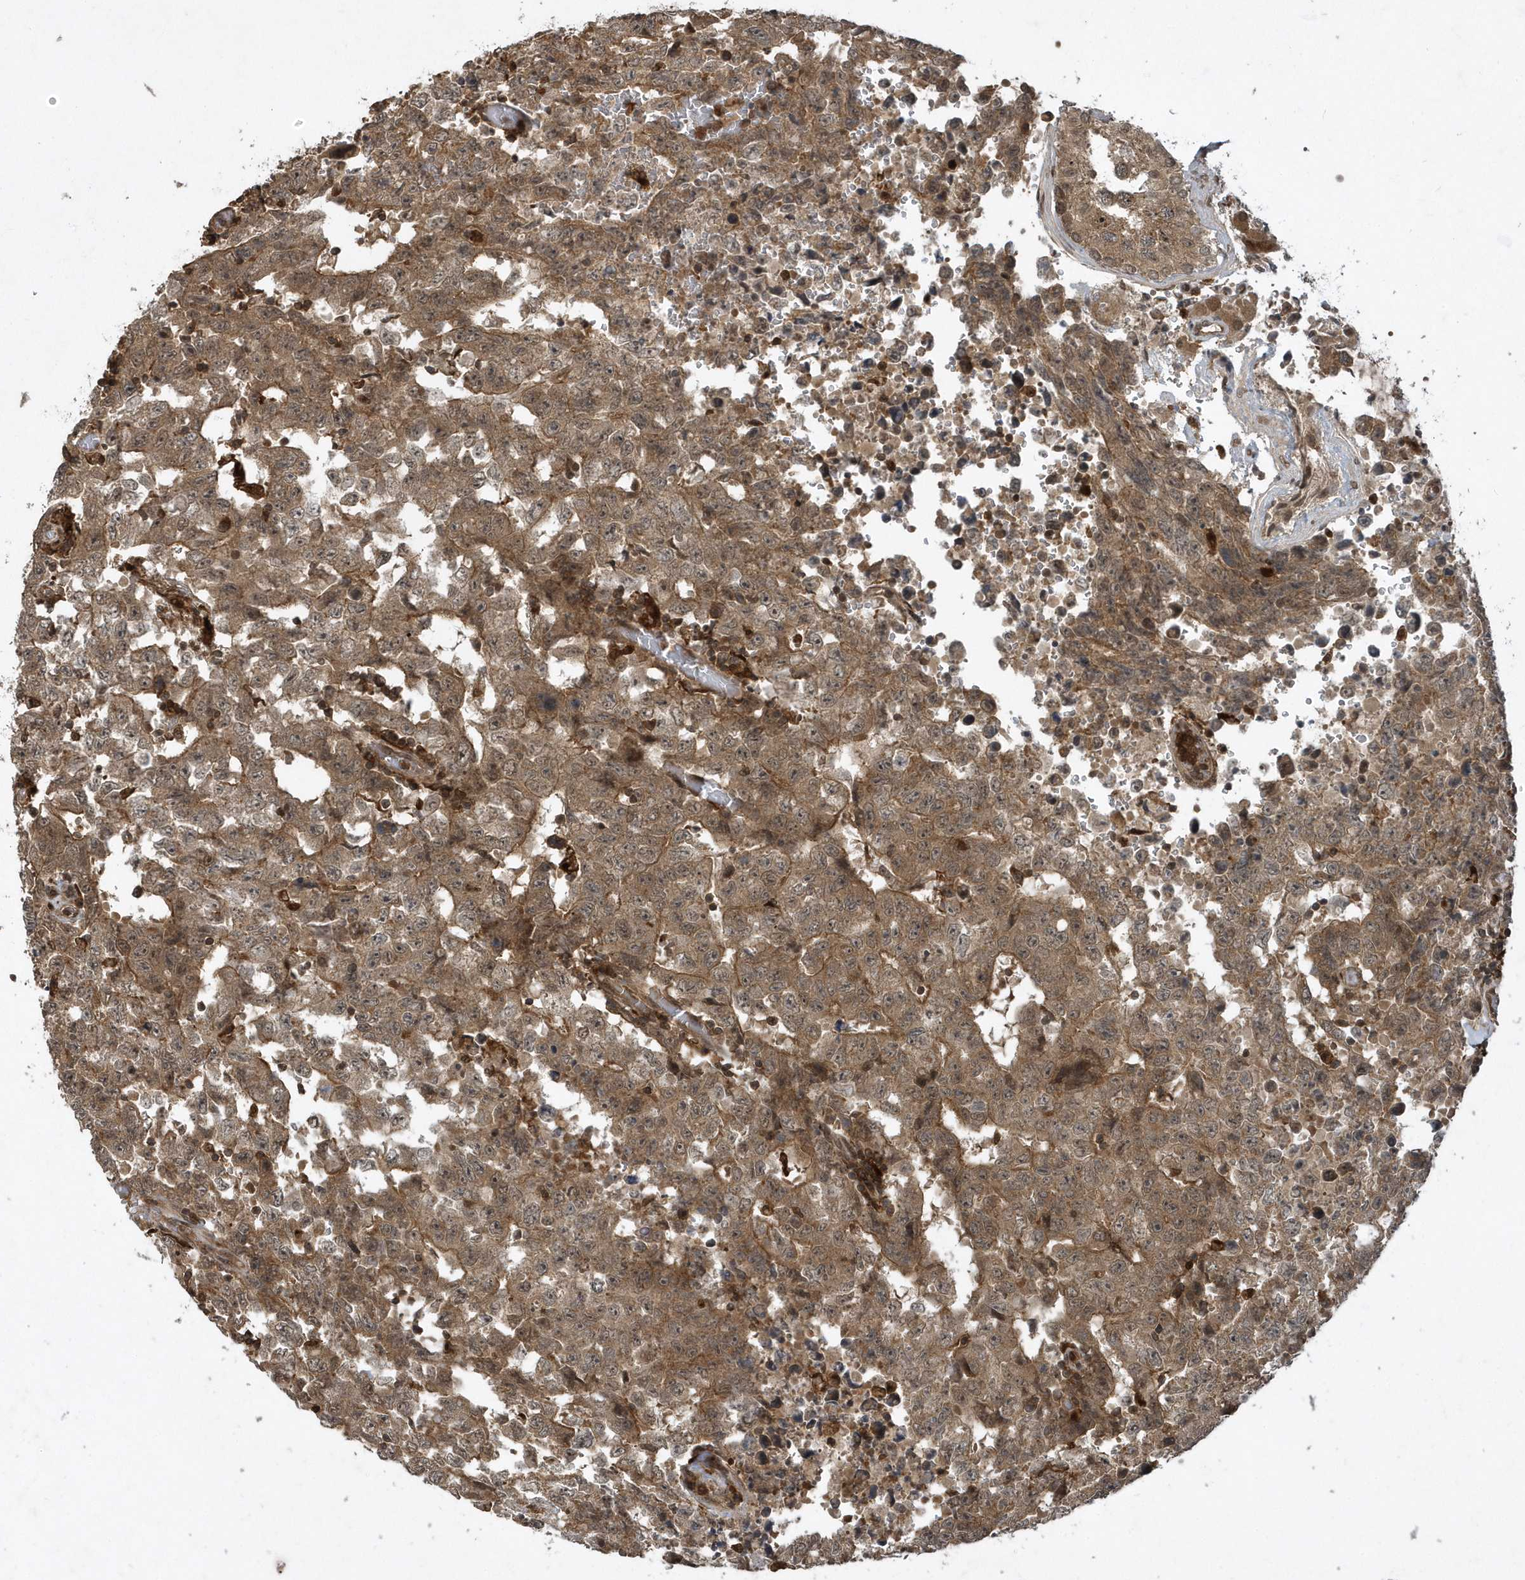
{"staining": {"intensity": "moderate", "quantity": ">75%", "location": "cytoplasmic/membranous"}, "tissue": "testis cancer", "cell_type": "Tumor cells", "image_type": "cancer", "snomed": [{"axis": "morphology", "description": "Carcinoma, Embryonal, NOS"}, {"axis": "topography", "description": "Testis"}], "caption": "Immunohistochemistry (IHC) (DAB) staining of embryonal carcinoma (testis) displays moderate cytoplasmic/membranous protein staining in approximately >75% of tumor cells.", "gene": "LACC1", "patient": {"sex": "male", "age": 26}}